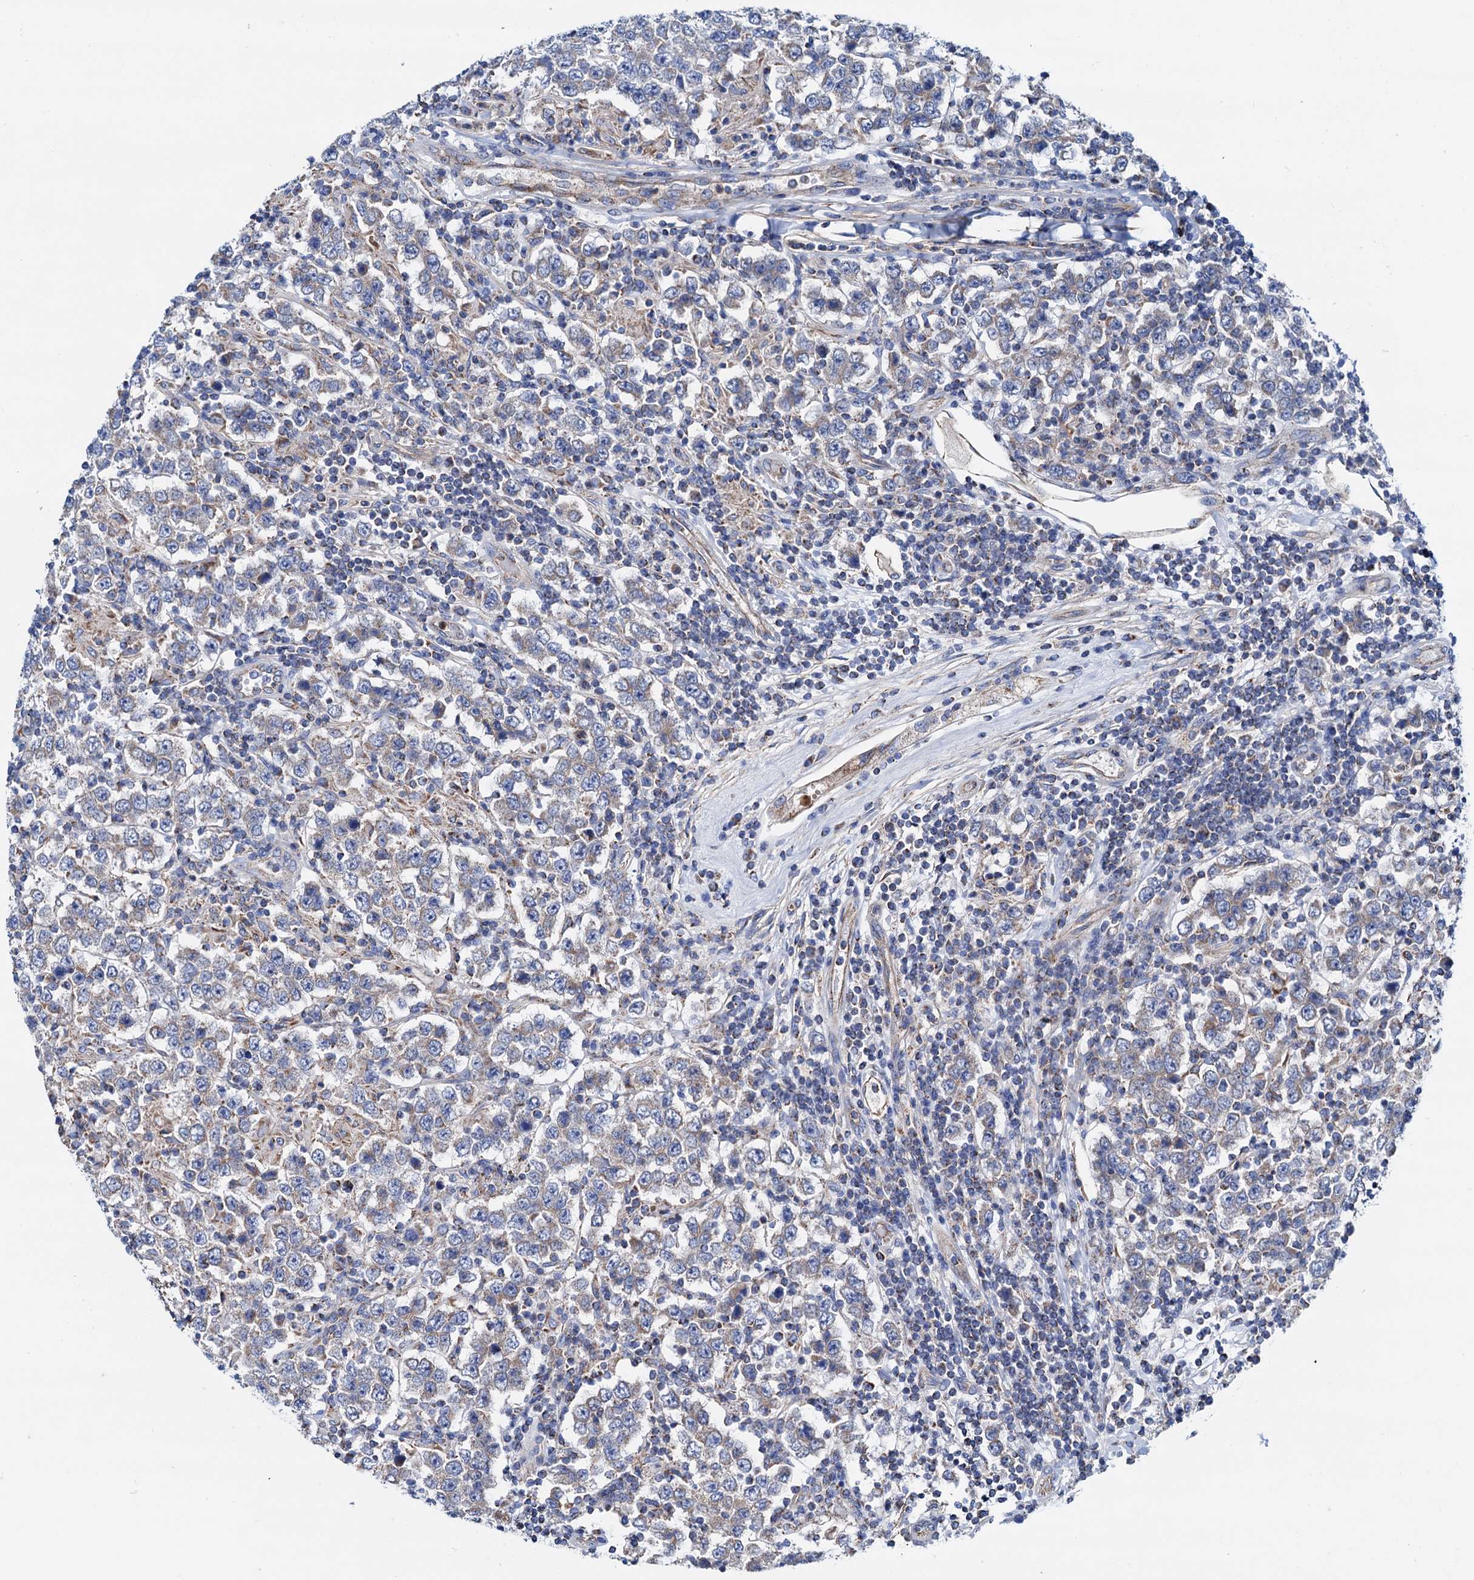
{"staining": {"intensity": "negative", "quantity": "none", "location": "none"}, "tissue": "testis cancer", "cell_type": "Tumor cells", "image_type": "cancer", "snomed": [{"axis": "morphology", "description": "Normal tissue, NOS"}, {"axis": "morphology", "description": "Urothelial carcinoma, High grade"}, {"axis": "morphology", "description": "Seminoma, NOS"}, {"axis": "morphology", "description": "Carcinoma, Embryonal, NOS"}, {"axis": "topography", "description": "Urinary bladder"}, {"axis": "topography", "description": "Testis"}], "caption": "Embryonal carcinoma (testis) was stained to show a protein in brown. There is no significant positivity in tumor cells.", "gene": "RASSF9", "patient": {"sex": "male", "age": 41}}